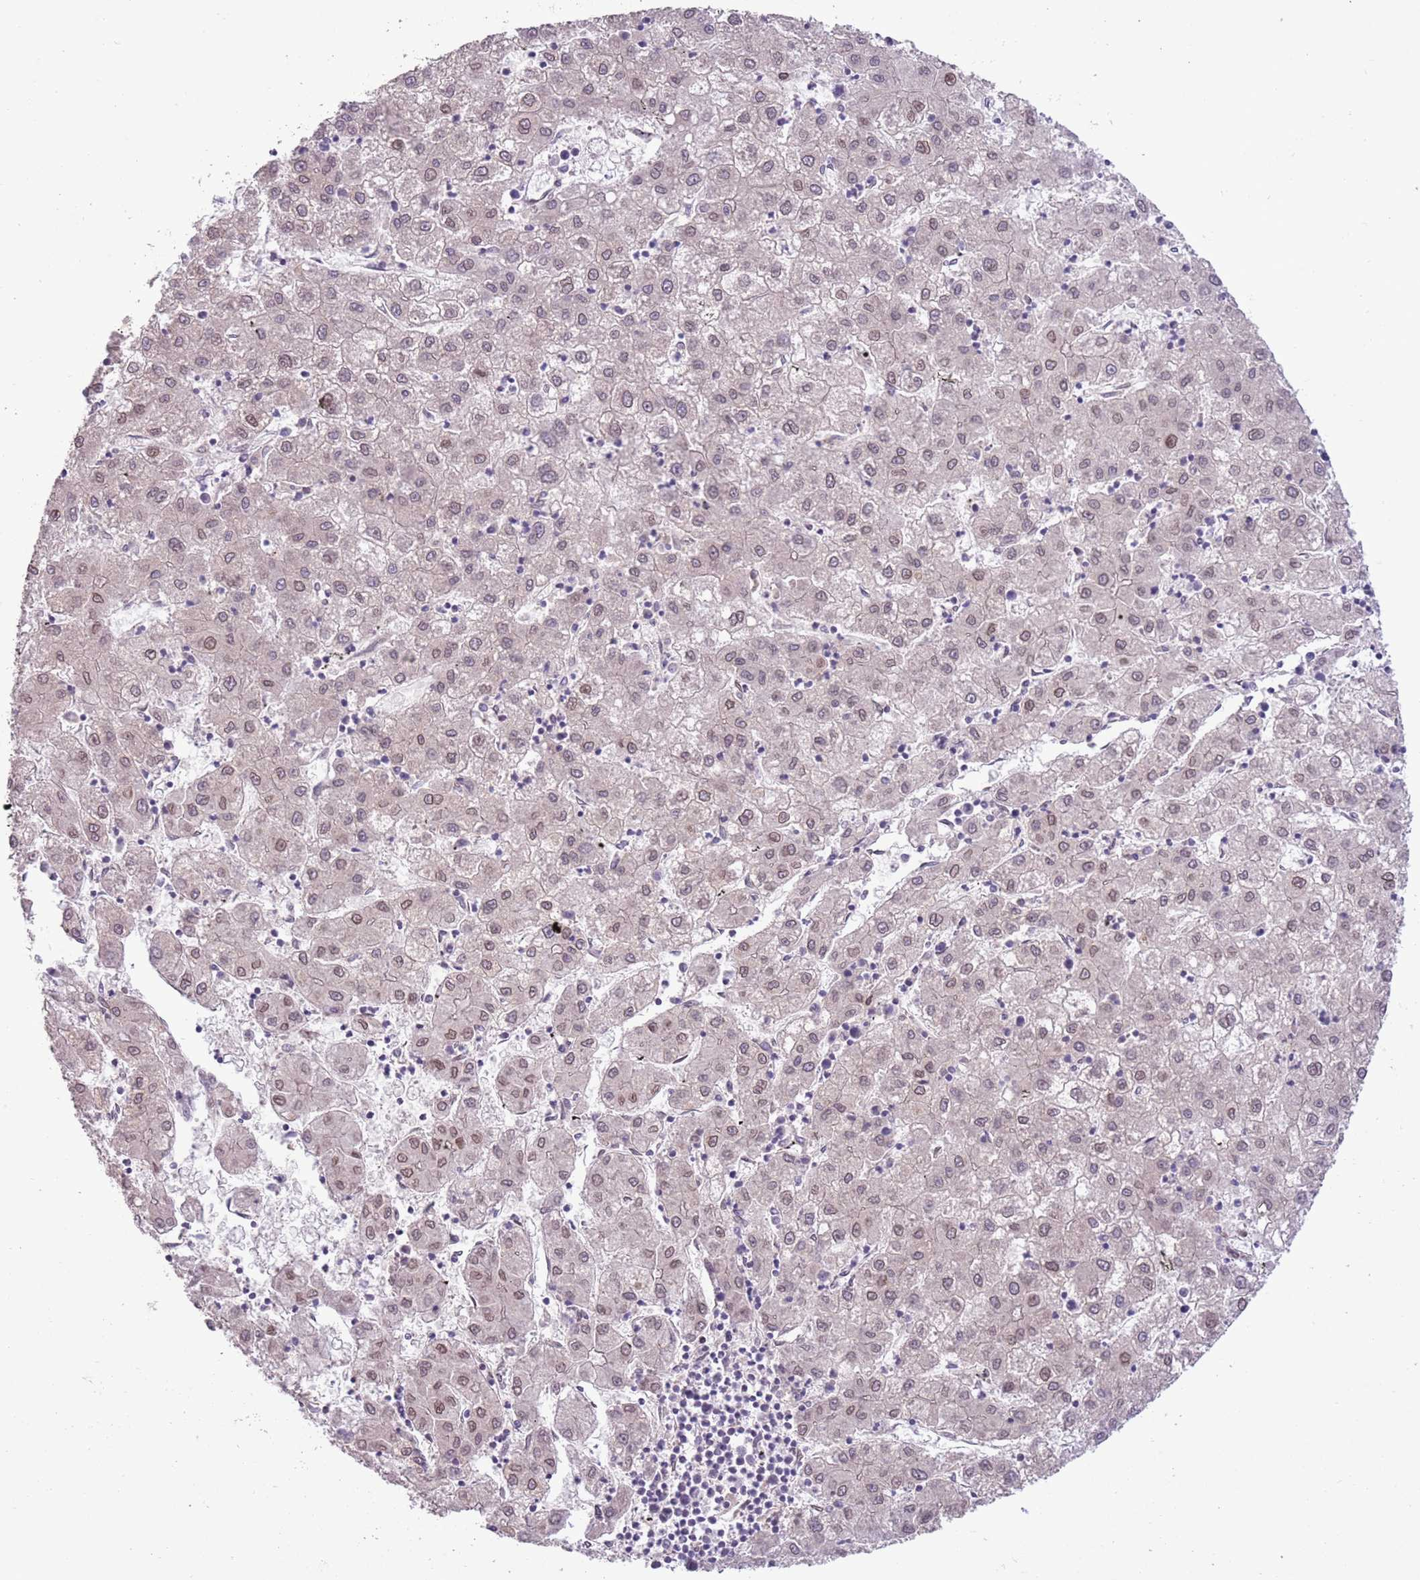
{"staining": {"intensity": "weak", "quantity": ">75%", "location": "nuclear"}, "tissue": "liver cancer", "cell_type": "Tumor cells", "image_type": "cancer", "snomed": [{"axis": "morphology", "description": "Carcinoma, Hepatocellular, NOS"}, {"axis": "topography", "description": "Liver"}], "caption": "Immunohistochemical staining of human liver hepatocellular carcinoma displays weak nuclear protein staining in approximately >75% of tumor cells.", "gene": "CCND2", "patient": {"sex": "male", "age": 72}}